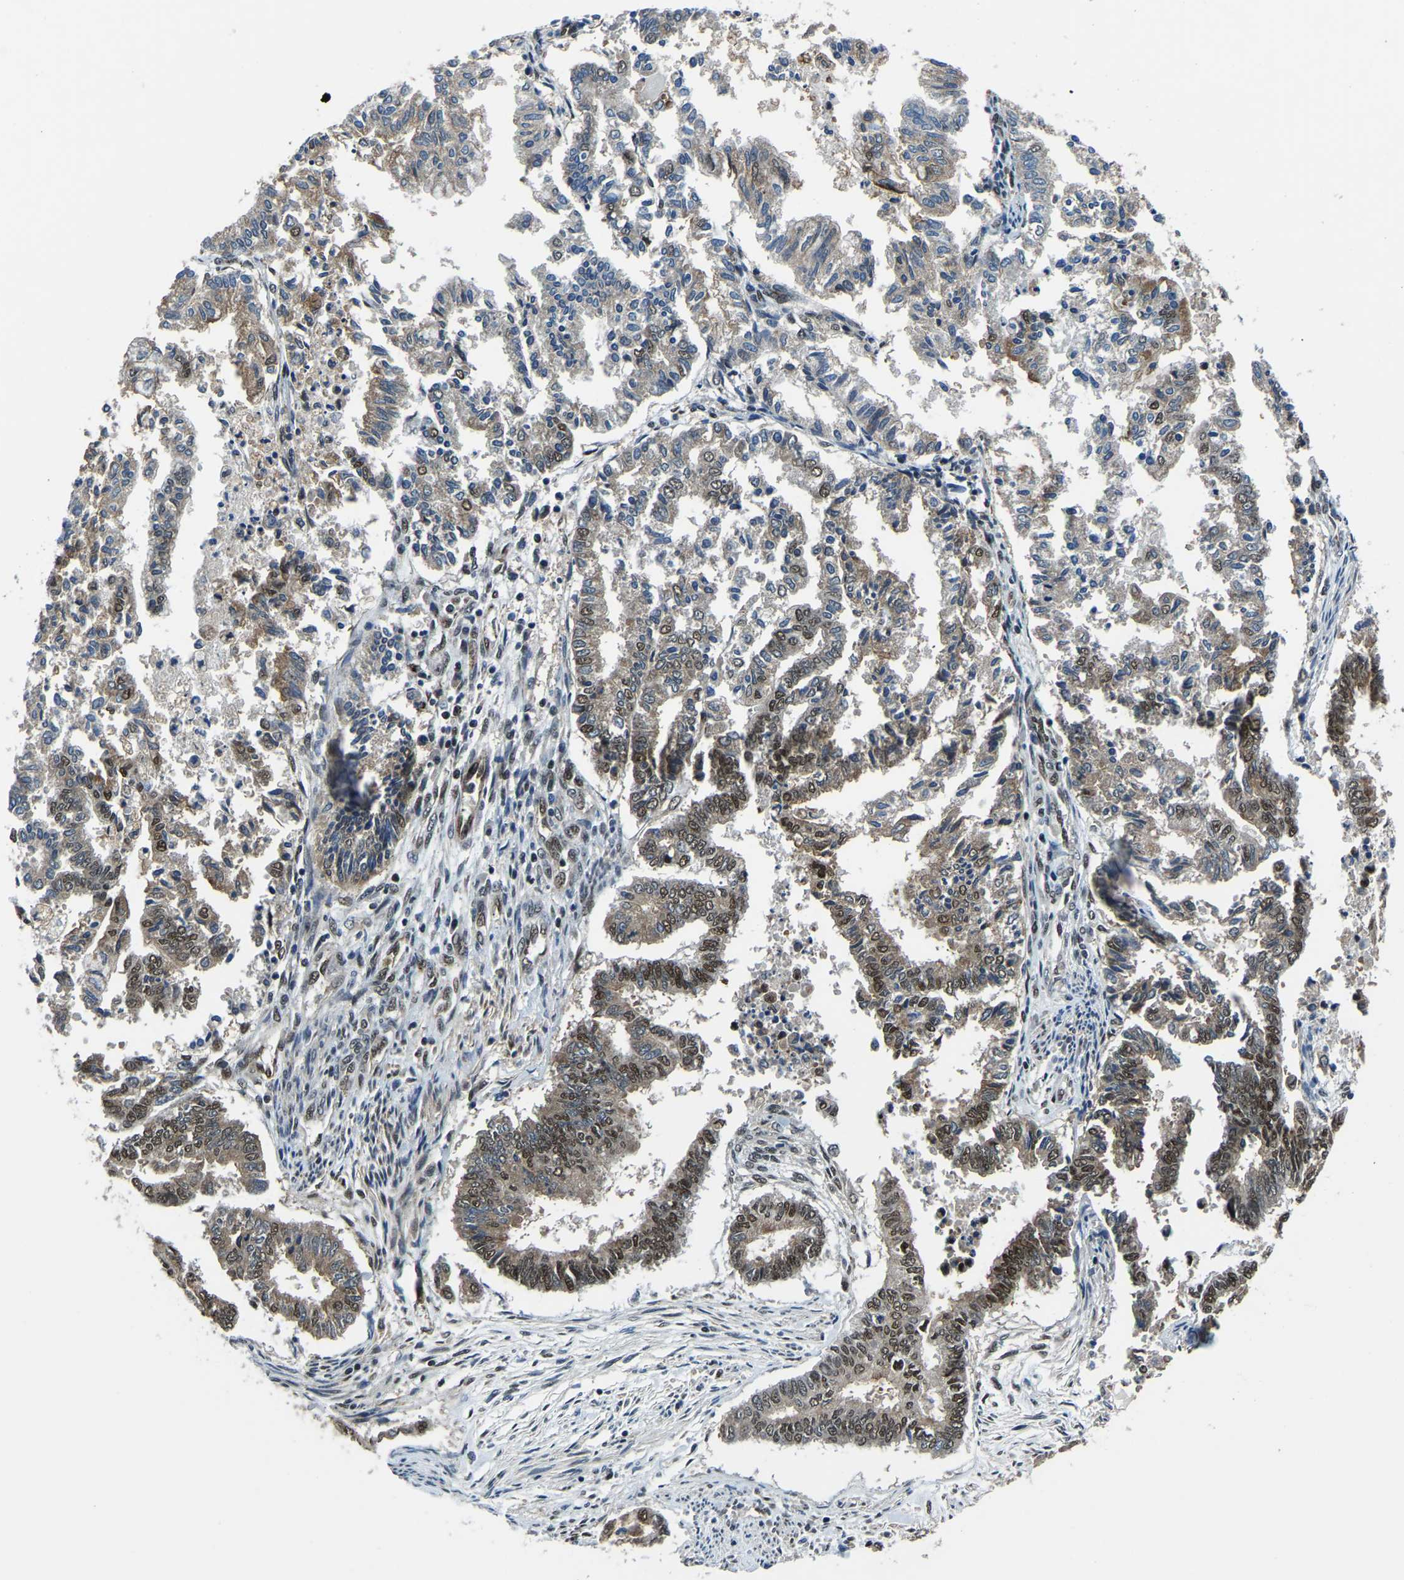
{"staining": {"intensity": "moderate", "quantity": "25%-75%", "location": "cytoplasmic/membranous,nuclear"}, "tissue": "endometrial cancer", "cell_type": "Tumor cells", "image_type": "cancer", "snomed": [{"axis": "morphology", "description": "Necrosis, NOS"}, {"axis": "morphology", "description": "Adenocarcinoma, NOS"}, {"axis": "topography", "description": "Endometrium"}], "caption": "Immunohistochemical staining of adenocarcinoma (endometrial) exhibits medium levels of moderate cytoplasmic/membranous and nuclear expression in about 25%-75% of tumor cells.", "gene": "DFFA", "patient": {"sex": "female", "age": 79}}